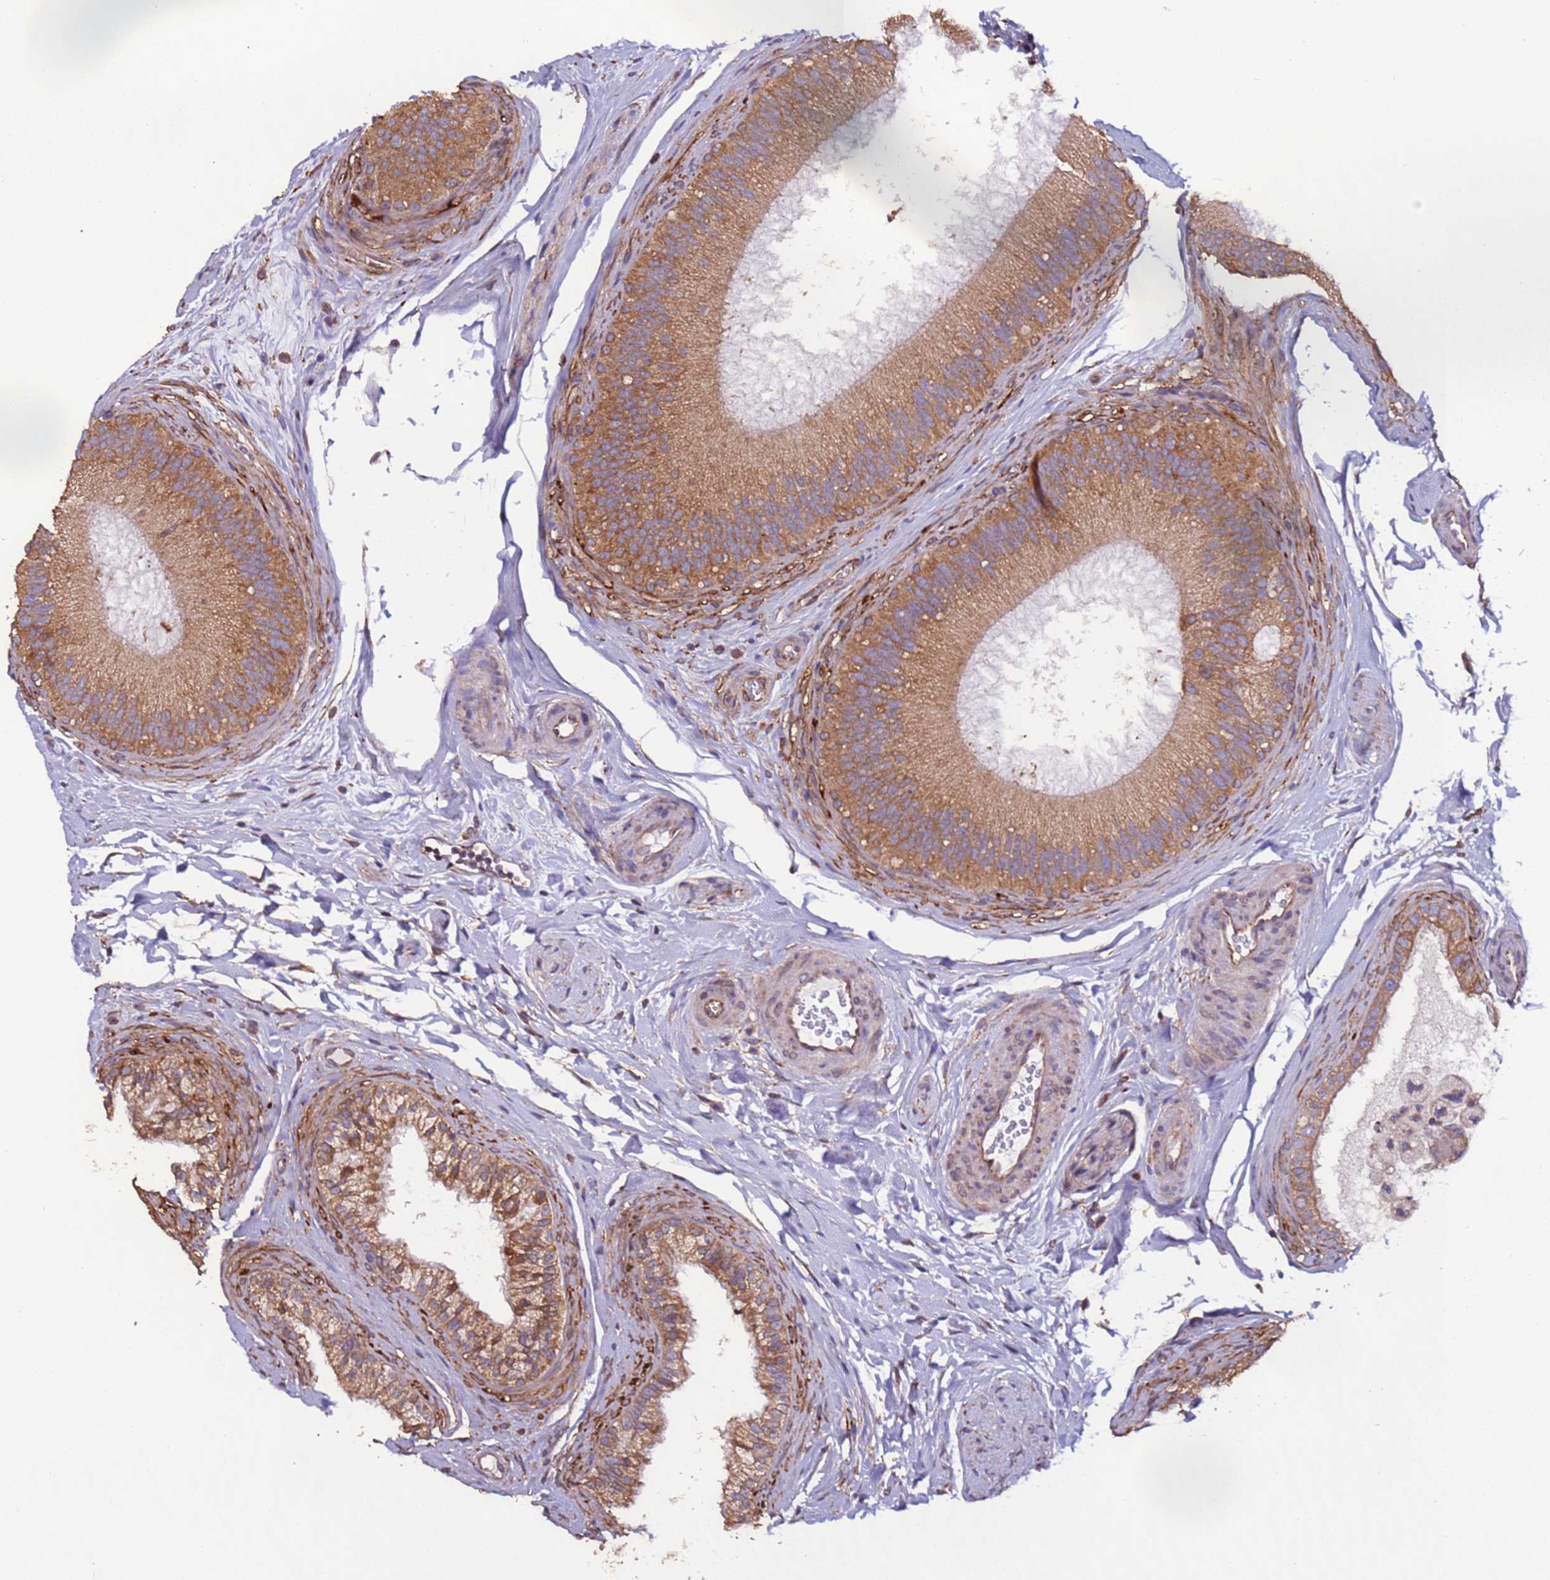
{"staining": {"intensity": "moderate", "quantity": "25%-75%", "location": "cytoplasmic/membranous"}, "tissue": "epididymis", "cell_type": "Glandular cells", "image_type": "normal", "snomed": [{"axis": "morphology", "description": "Normal tissue, NOS"}, {"axis": "topography", "description": "Epididymis"}], "caption": "Immunohistochemistry histopathology image of benign epididymis: human epididymis stained using IHC displays medium levels of moderate protein expression localized specifically in the cytoplasmic/membranous of glandular cells, appearing as a cytoplasmic/membranous brown color.", "gene": "SLC41A3", "patient": {"sex": "male", "age": 45}}